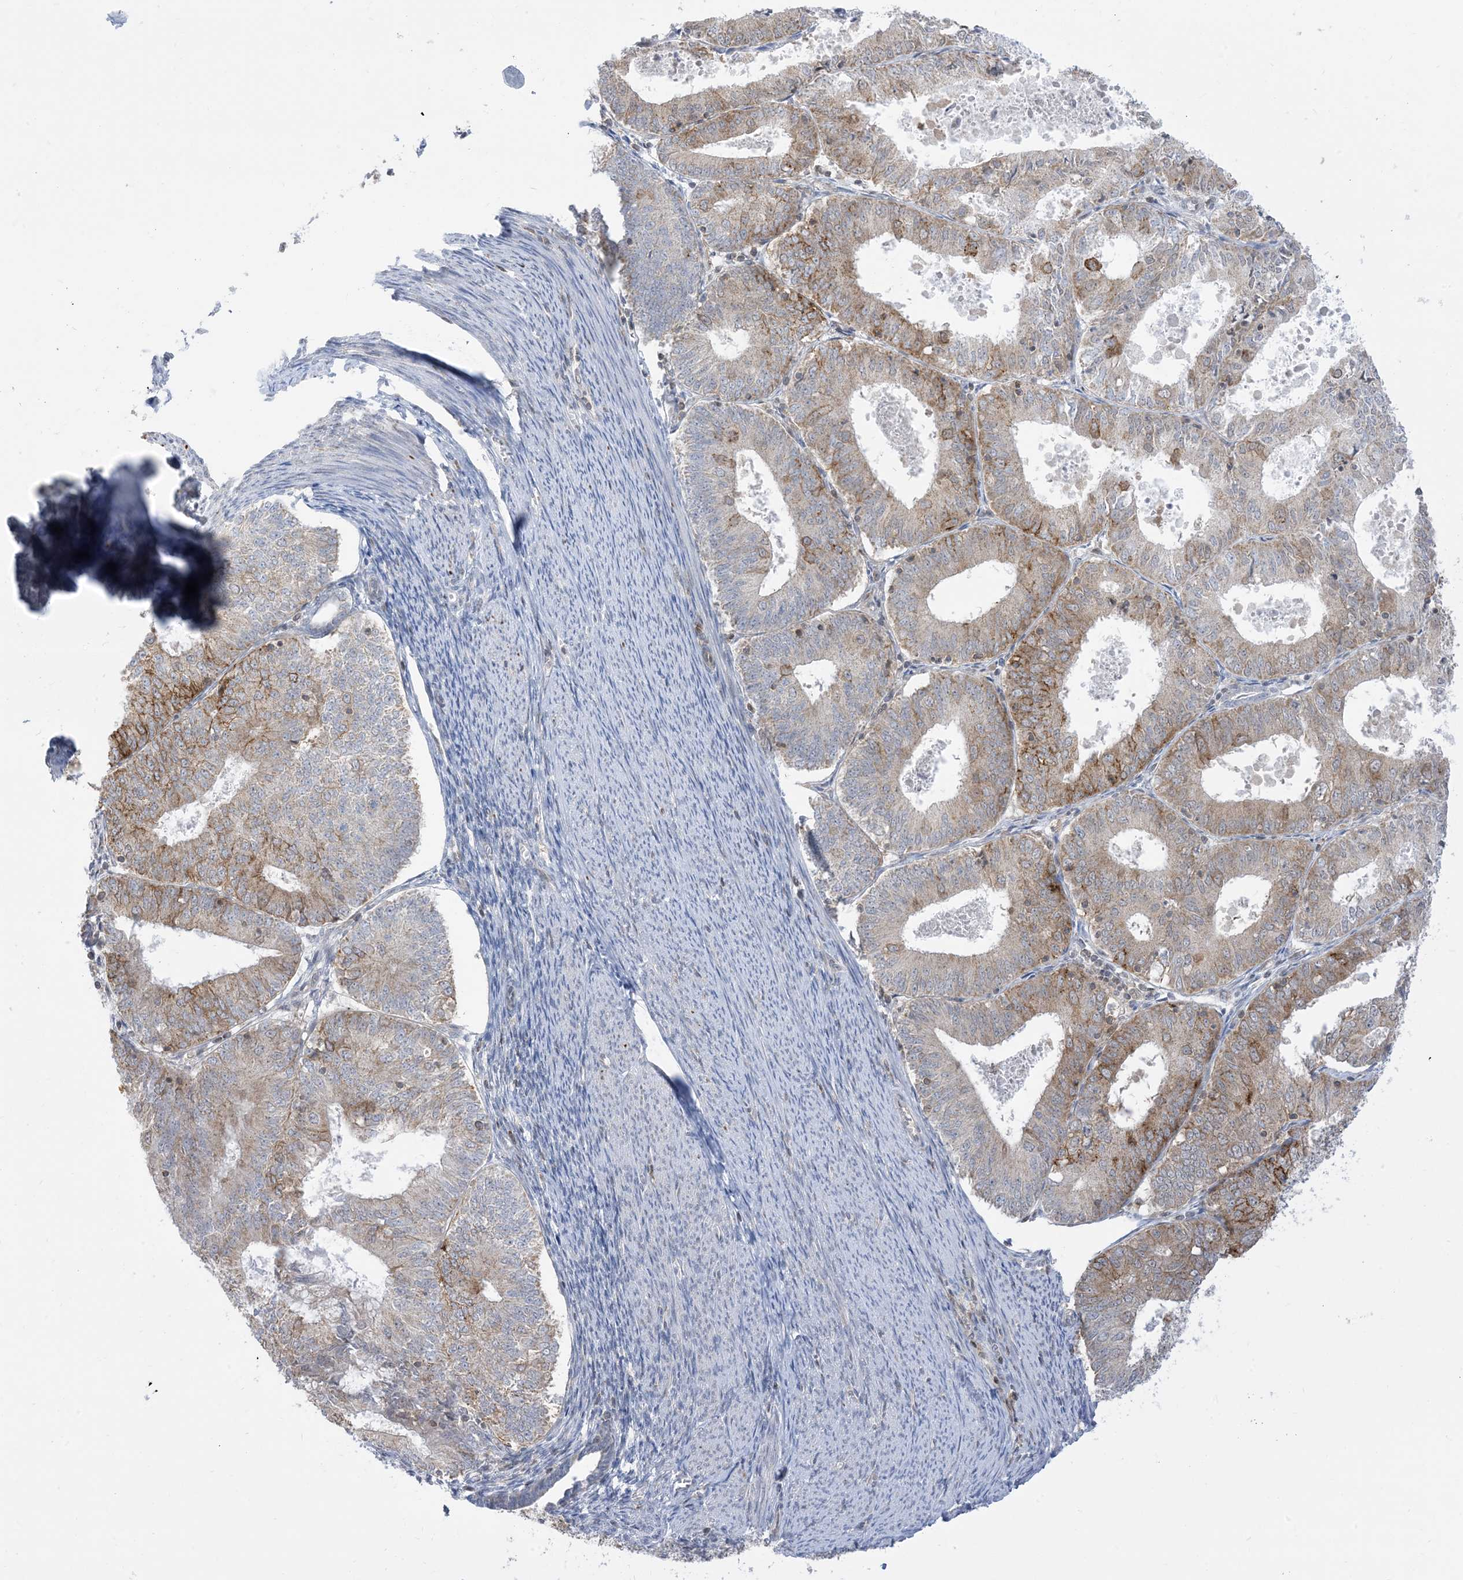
{"staining": {"intensity": "moderate", "quantity": "25%-75%", "location": "cytoplasmic/membranous"}, "tissue": "endometrial cancer", "cell_type": "Tumor cells", "image_type": "cancer", "snomed": [{"axis": "morphology", "description": "Adenocarcinoma, NOS"}, {"axis": "topography", "description": "Endometrium"}], "caption": "Endometrial cancer stained with immunohistochemistry demonstrates moderate cytoplasmic/membranous staining in about 25%-75% of tumor cells.", "gene": "CASP4", "patient": {"sex": "female", "age": 57}}